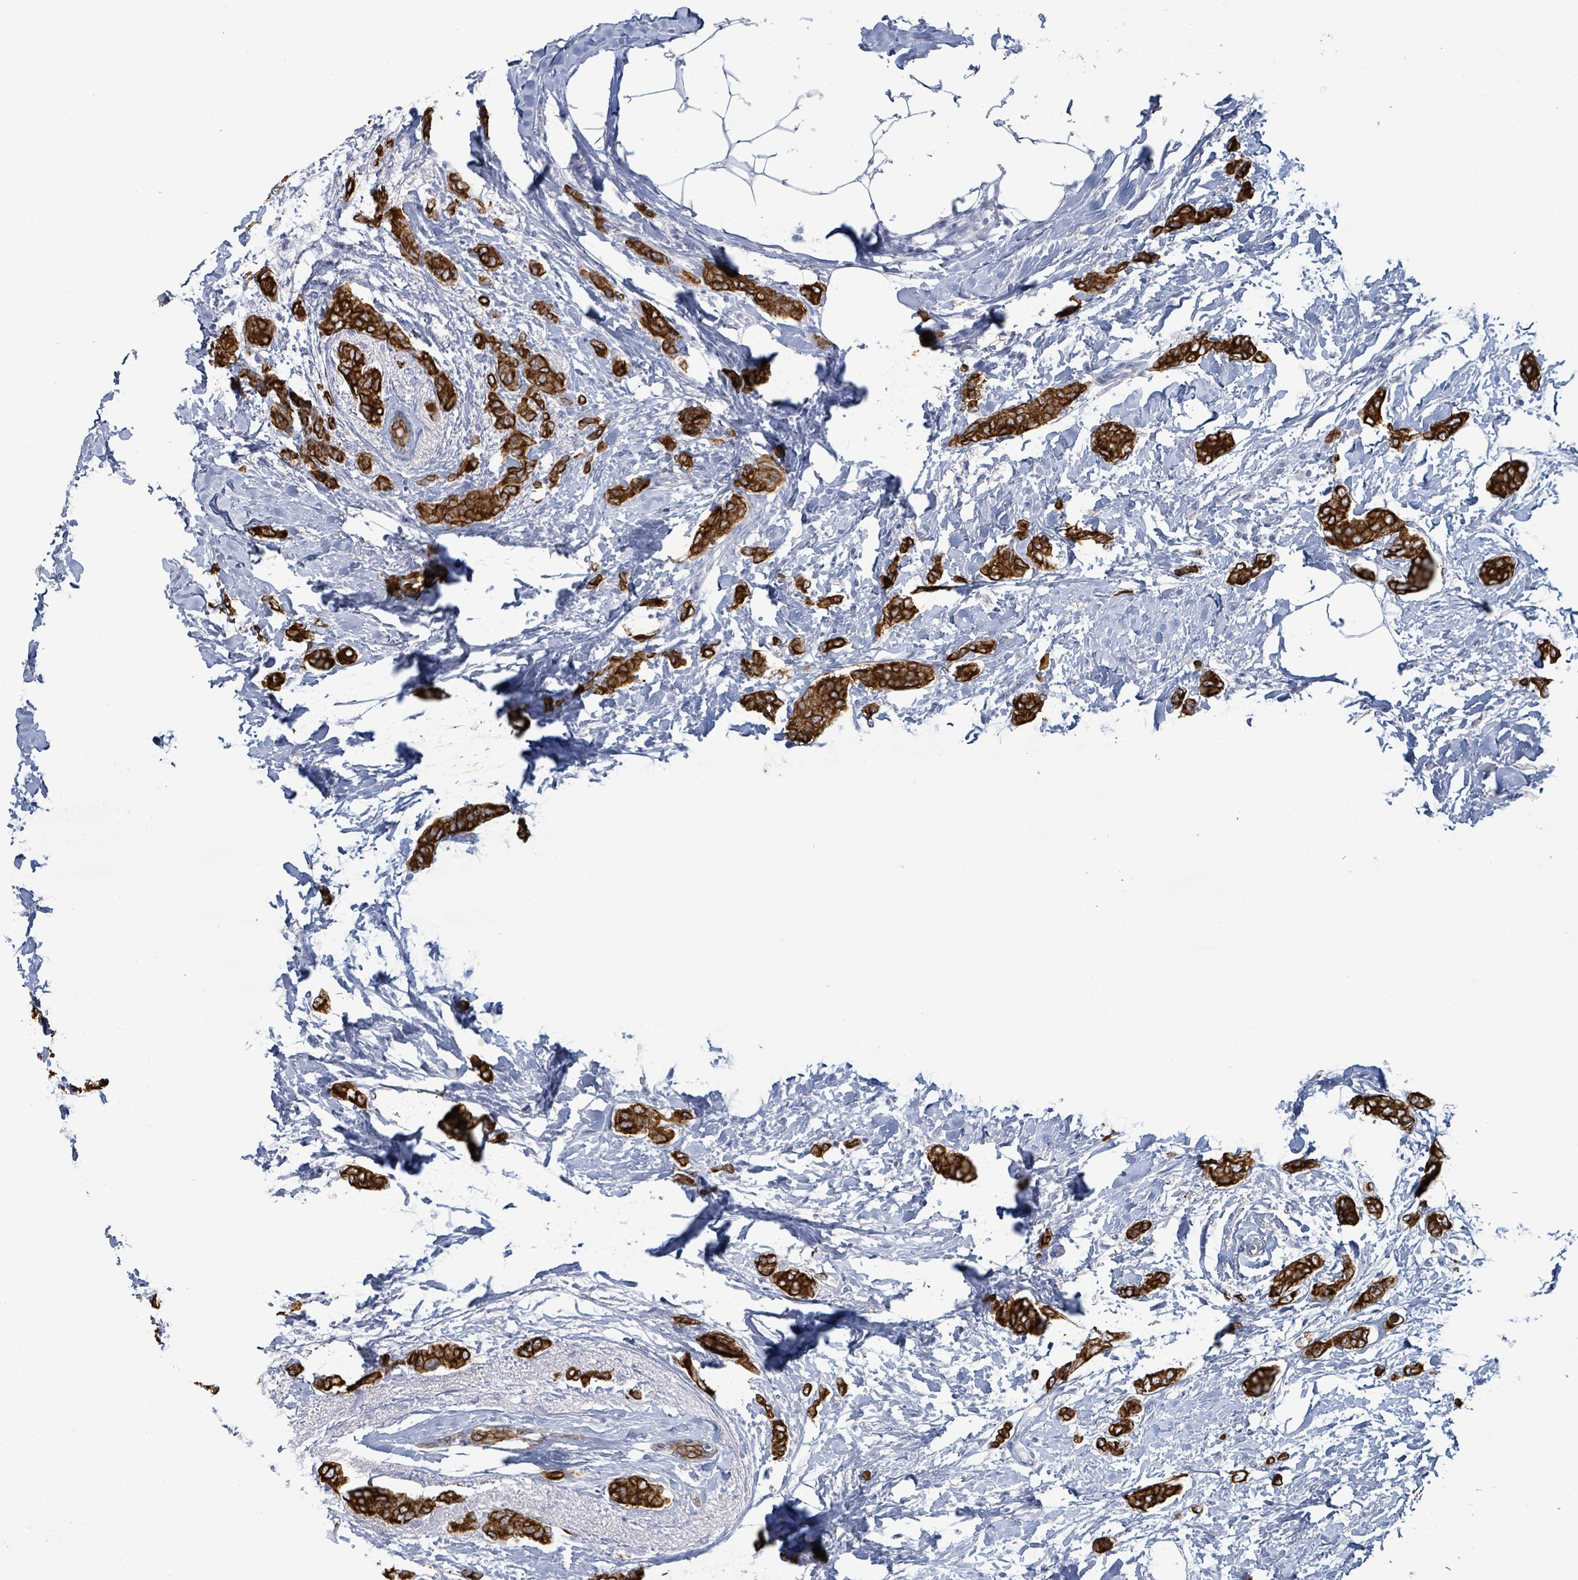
{"staining": {"intensity": "strong", "quantity": ">75%", "location": "cytoplasmic/membranous"}, "tissue": "breast cancer", "cell_type": "Tumor cells", "image_type": "cancer", "snomed": [{"axis": "morphology", "description": "Duct carcinoma"}, {"axis": "topography", "description": "Breast"}], "caption": "A brown stain highlights strong cytoplasmic/membranous expression of a protein in human breast cancer tumor cells. Nuclei are stained in blue.", "gene": "KRT8", "patient": {"sex": "female", "age": 72}}